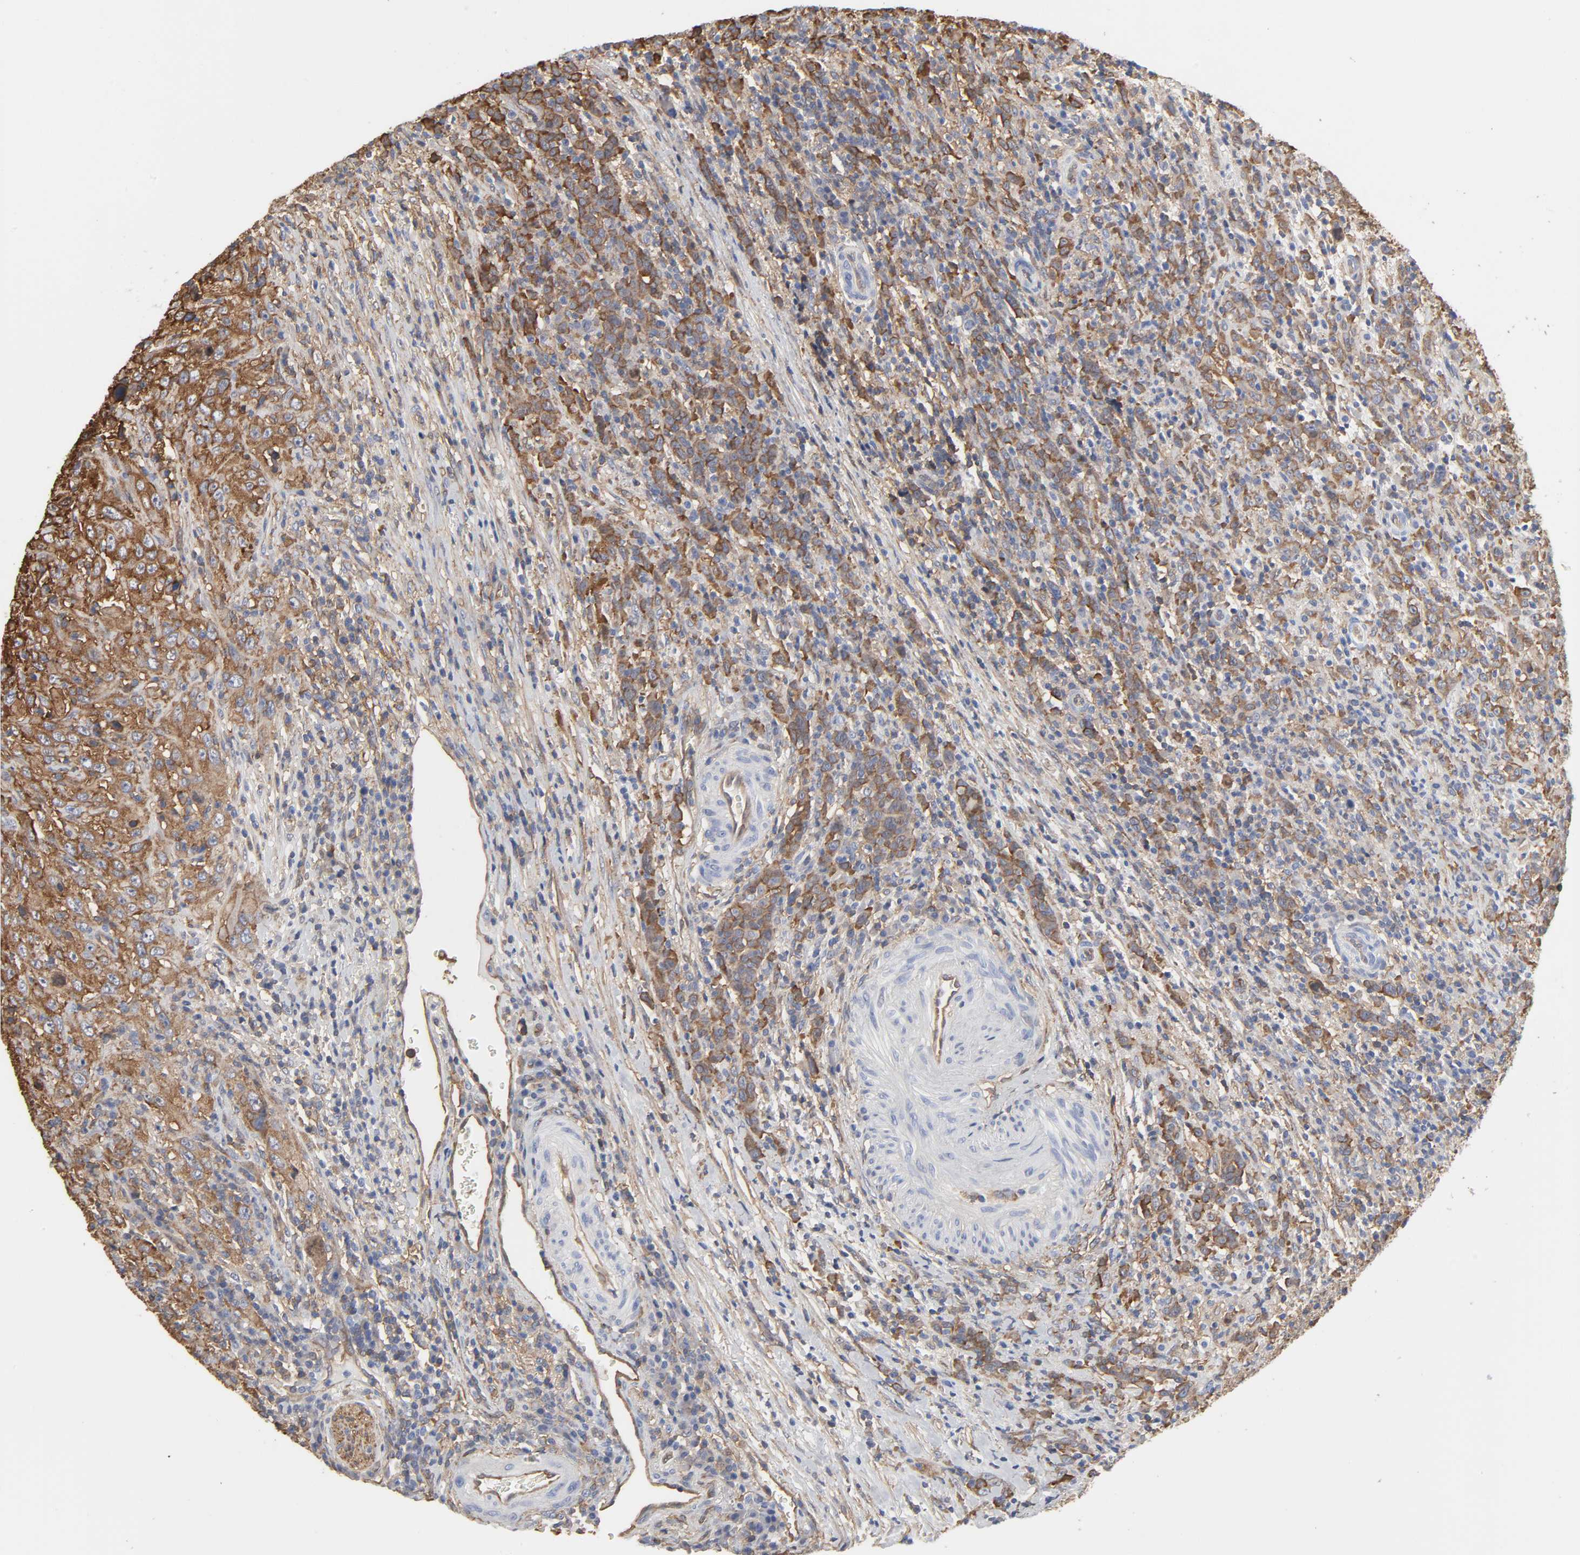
{"staining": {"intensity": "moderate", "quantity": ">75%", "location": "cytoplasmic/membranous"}, "tissue": "urothelial cancer", "cell_type": "Tumor cells", "image_type": "cancer", "snomed": [{"axis": "morphology", "description": "Urothelial carcinoma, High grade"}, {"axis": "topography", "description": "Urinary bladder"}], "caption": "Urothelial cancer stained with a brown dye exhibits moderate cytoplasmic/membranous positive expression in approximately >75% of tumor cells.", "gene": "ANXA2", "patient": {"sex": "male", "age": 61}}